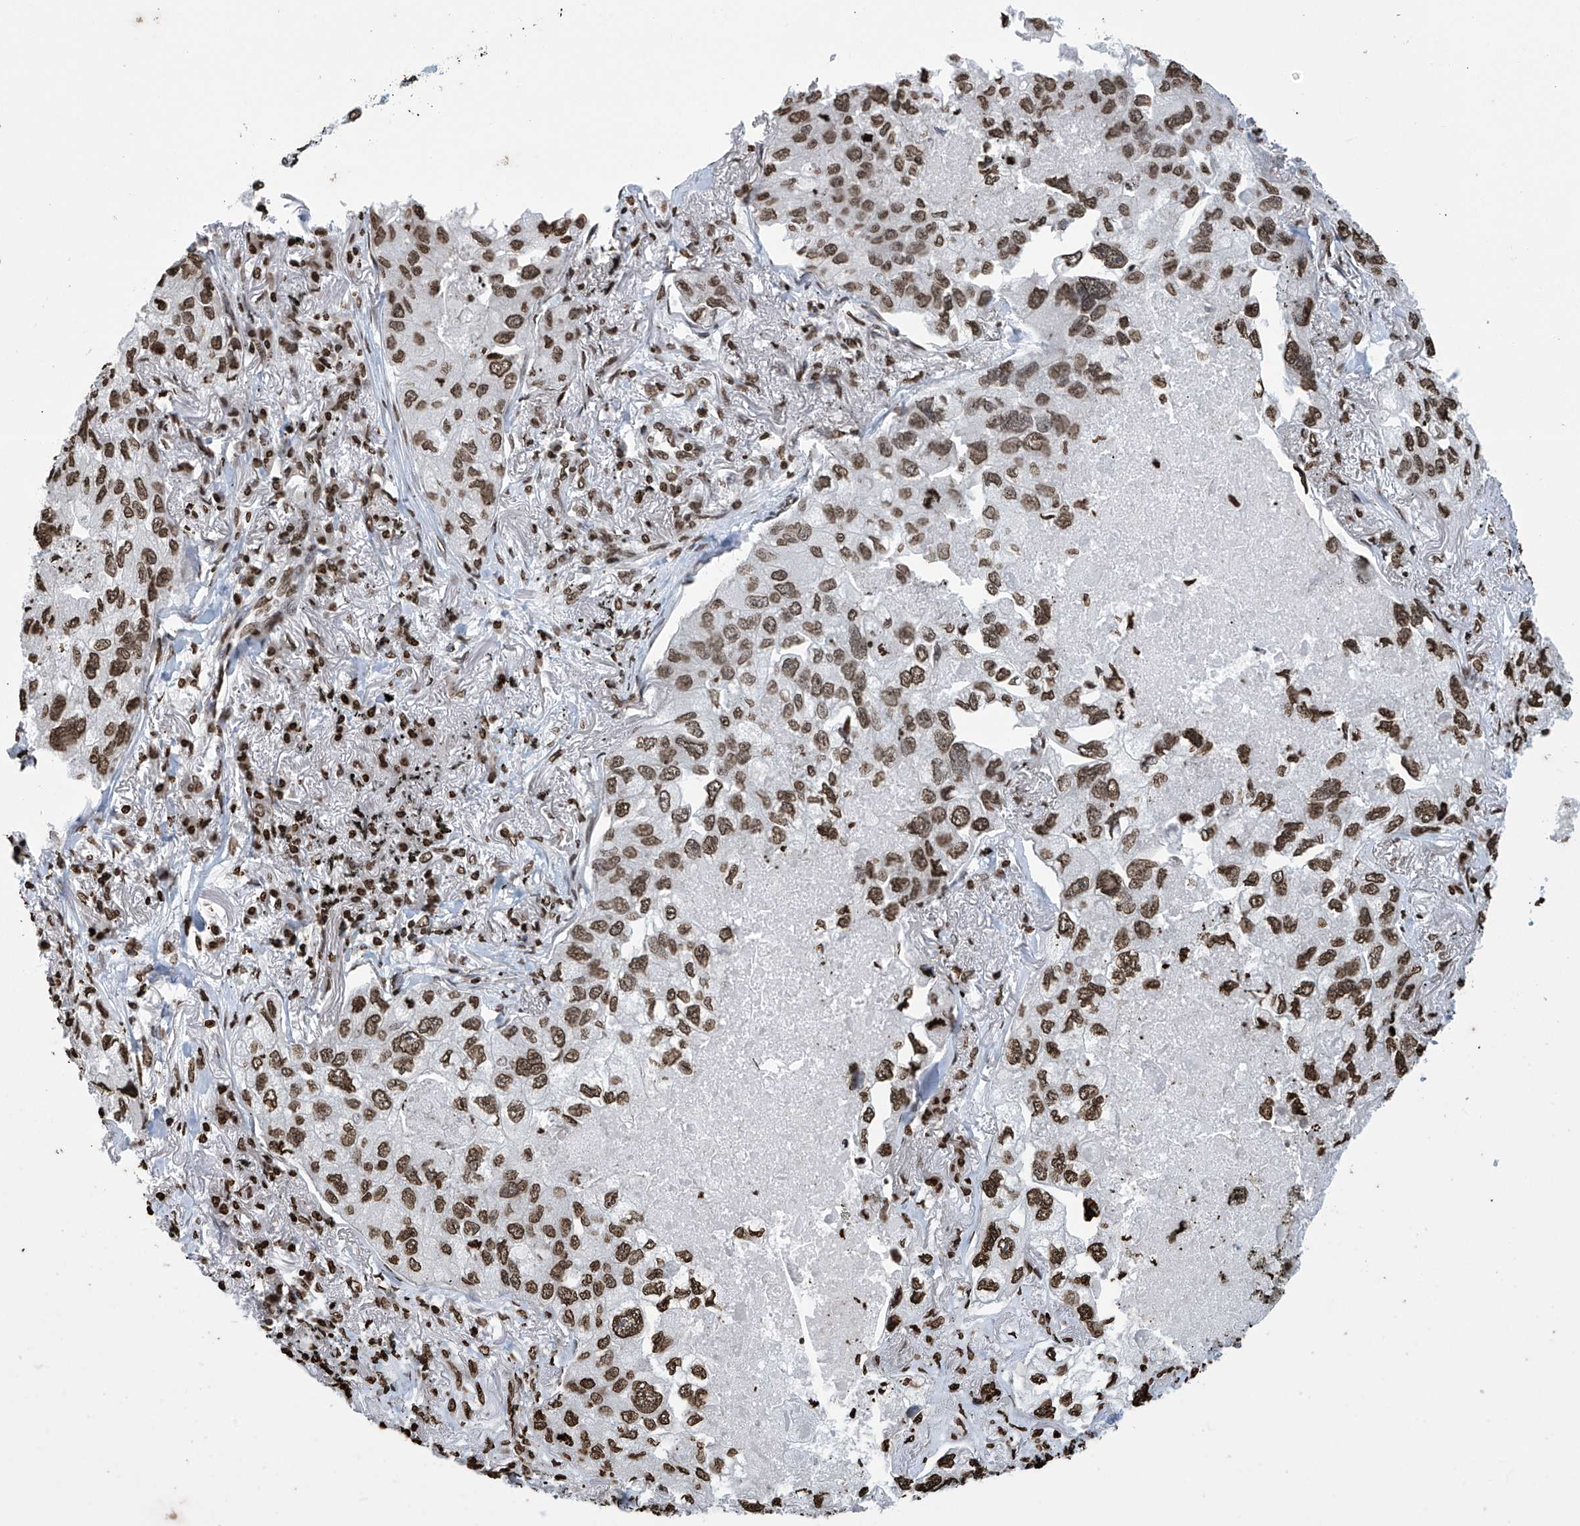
{"staining": {"intensity": "moderate", "quantity": ">75%", "location": "nuclear"}, "tissue": "lung cancer", "cell_type": "Tumor cells", "image_type": "cancer", "snomed": [{"axis": "morphology", "description": "Adenocarcinoma, NOS"}, {"axis": "topography", "description": "Lung"}], "caption": "Moderate nuclear positivity is seen in about >75% of tumor cells in lung cancer.", "gene": "DPPA2", "patient": {"sex": "male", "age": 65}}